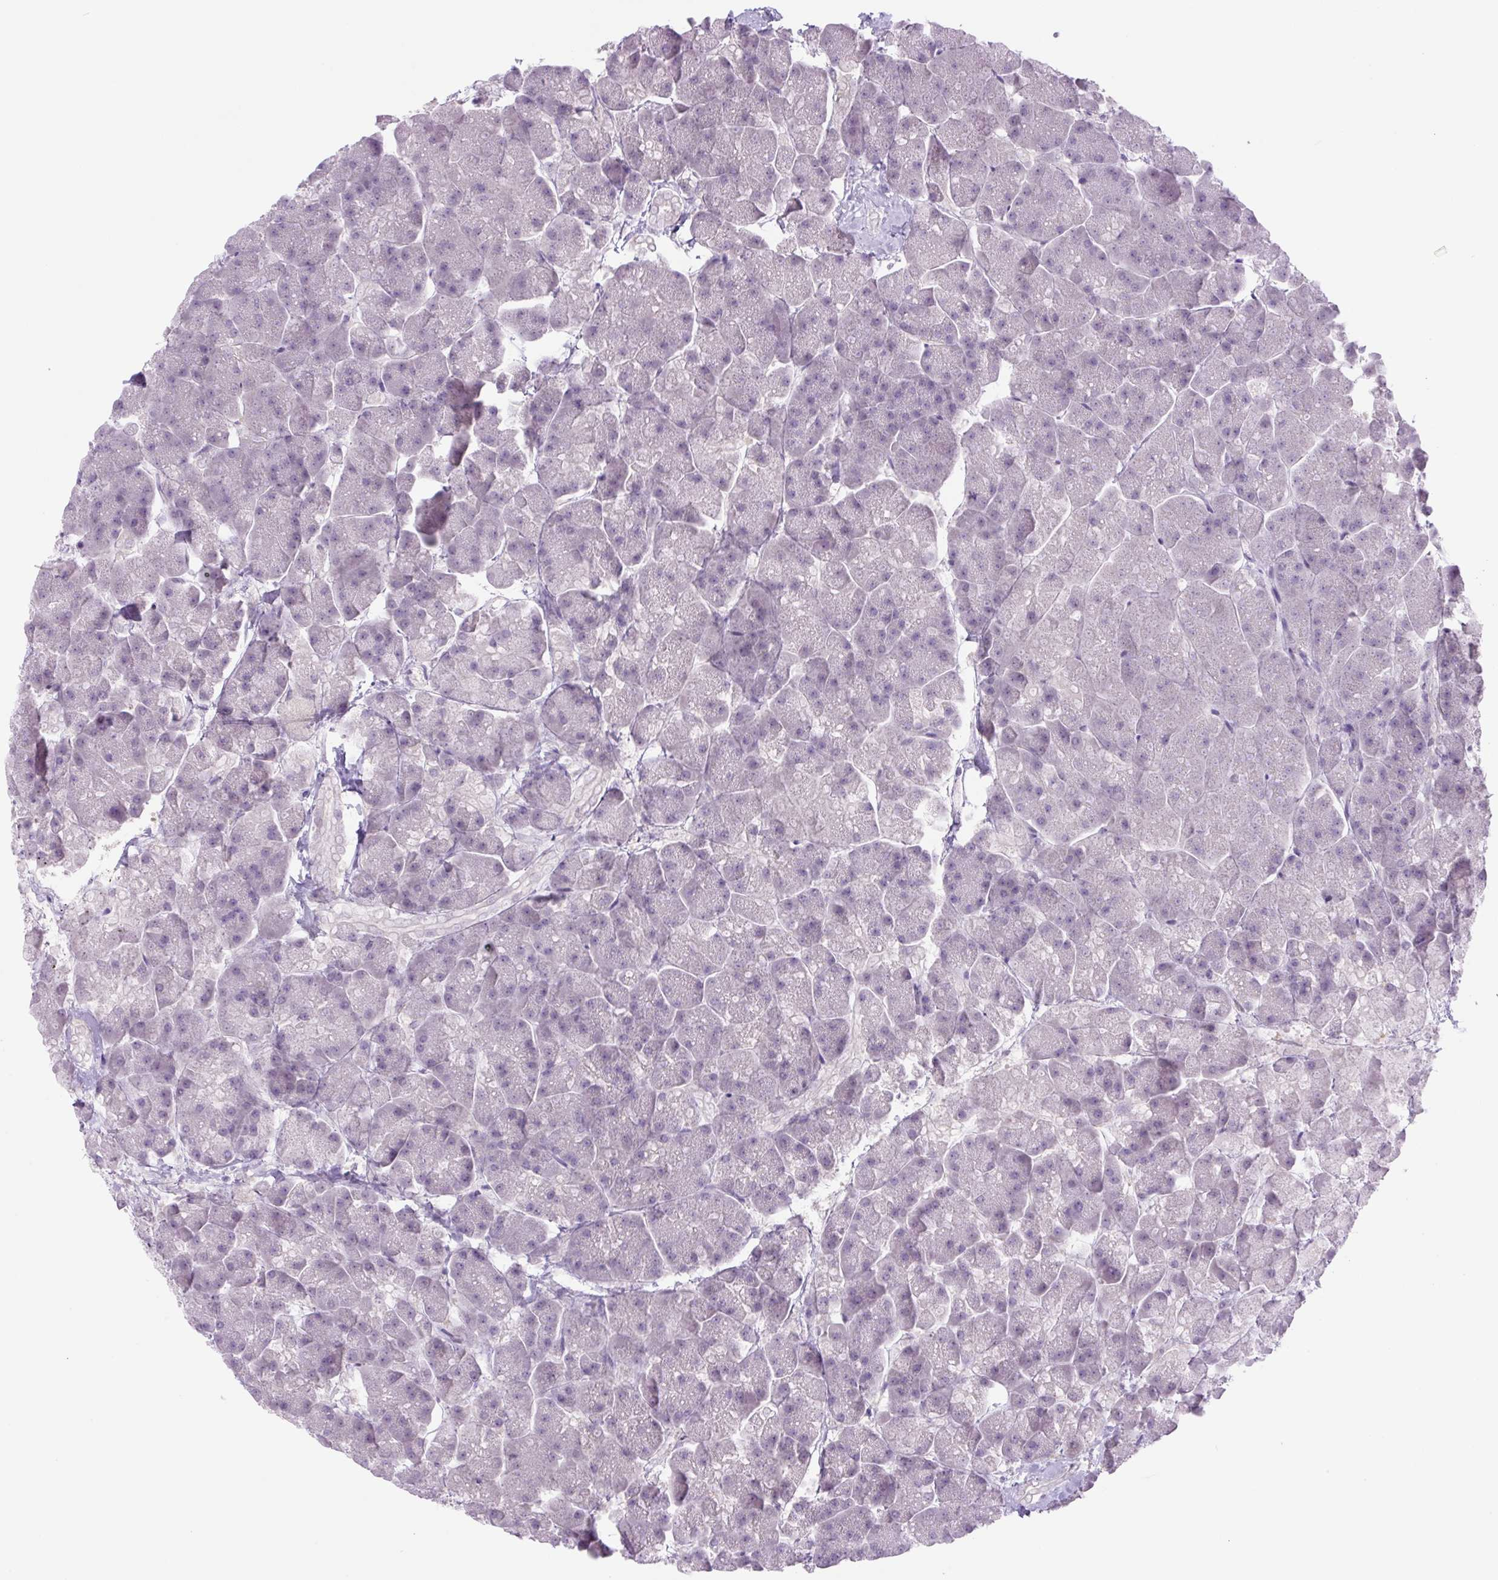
{"staining": {"intensity": "negative", "quantity": "none", "location": "none"}, "tissue": "pancreas", "cell_type": "Exocrine glandular cells", "image_type": "normal", "snomed": [{"axis": "morphology", "description": "Normal tissue, NOS"}, {"axis": "topography", "description": "Pancreas"}, {"axis": "topography", "description": "Peripheral nerve tissue"}], "caption": "The histopathology image displays no staining of exocrine glandular cells in normal pancreas. Brightfield microscopy of immunohistochemistry stained with DAB (3,3'-diaminobenzidine) (brown) and hematoxylin (blue), captured at high magnification.", "gene": "RYBP", "patient": {"sex": "male", "age": 54}}